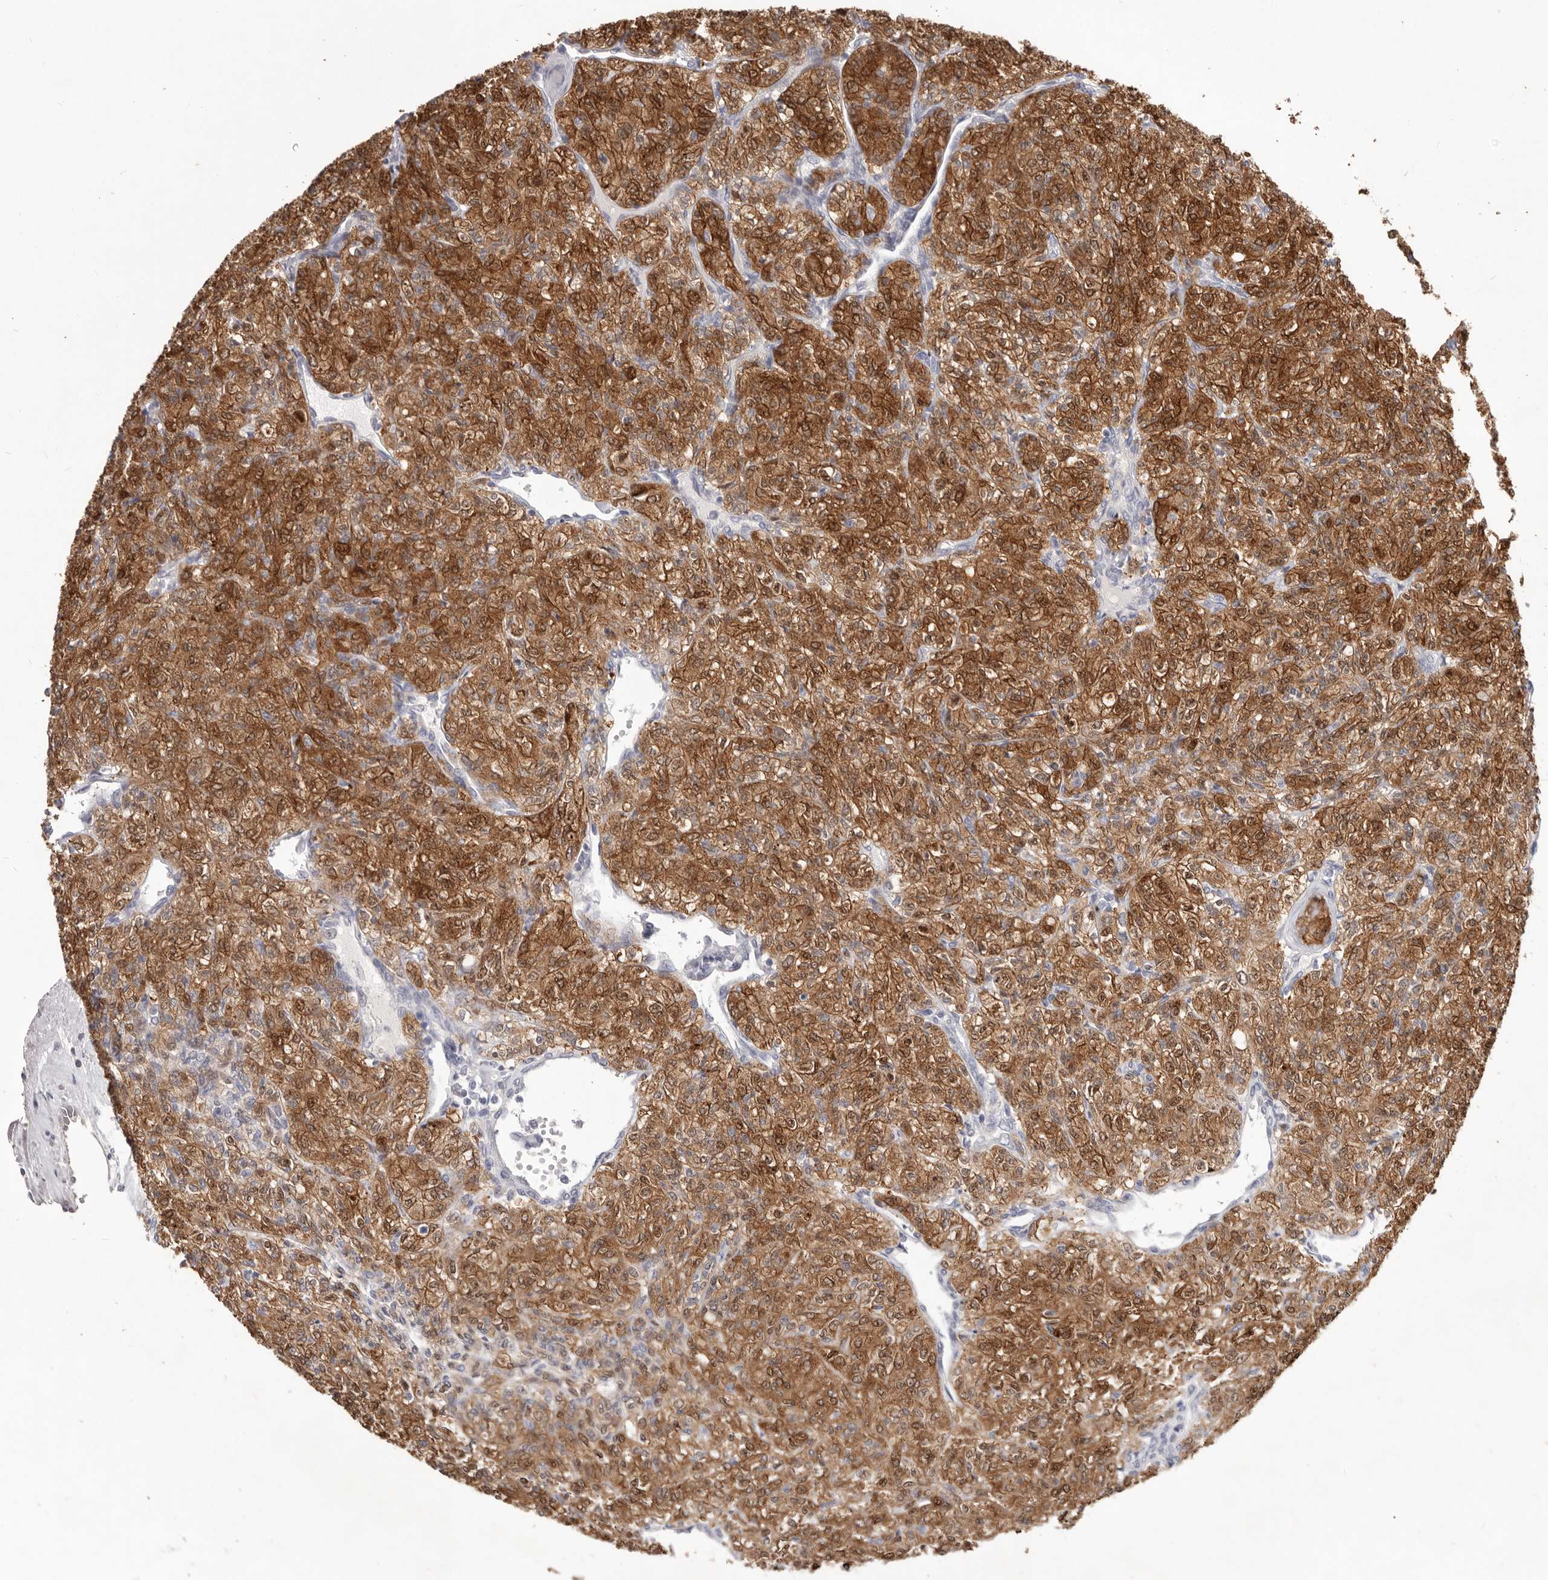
{"staining": {"intensity": "strong", "quantity": ">75%", "location": "cytoplasmic/membranous"}, "tissue": "renal cancer", "cell_type": "Tumor cells", "image_type": "cancer", "snomed": [{"axis": "morphology", "description": "Adenocarcinoma, NOS"}, {"axis": "topography", "description": "Kidney"}], "caption": "Tumor cells reveal high levels of strong cytoplasmic/membranous expression in approximately >75% of cells in renal adenocarcinoma.", "gene": "WDR77", "patient": {"sex": "male", "age": 77}}